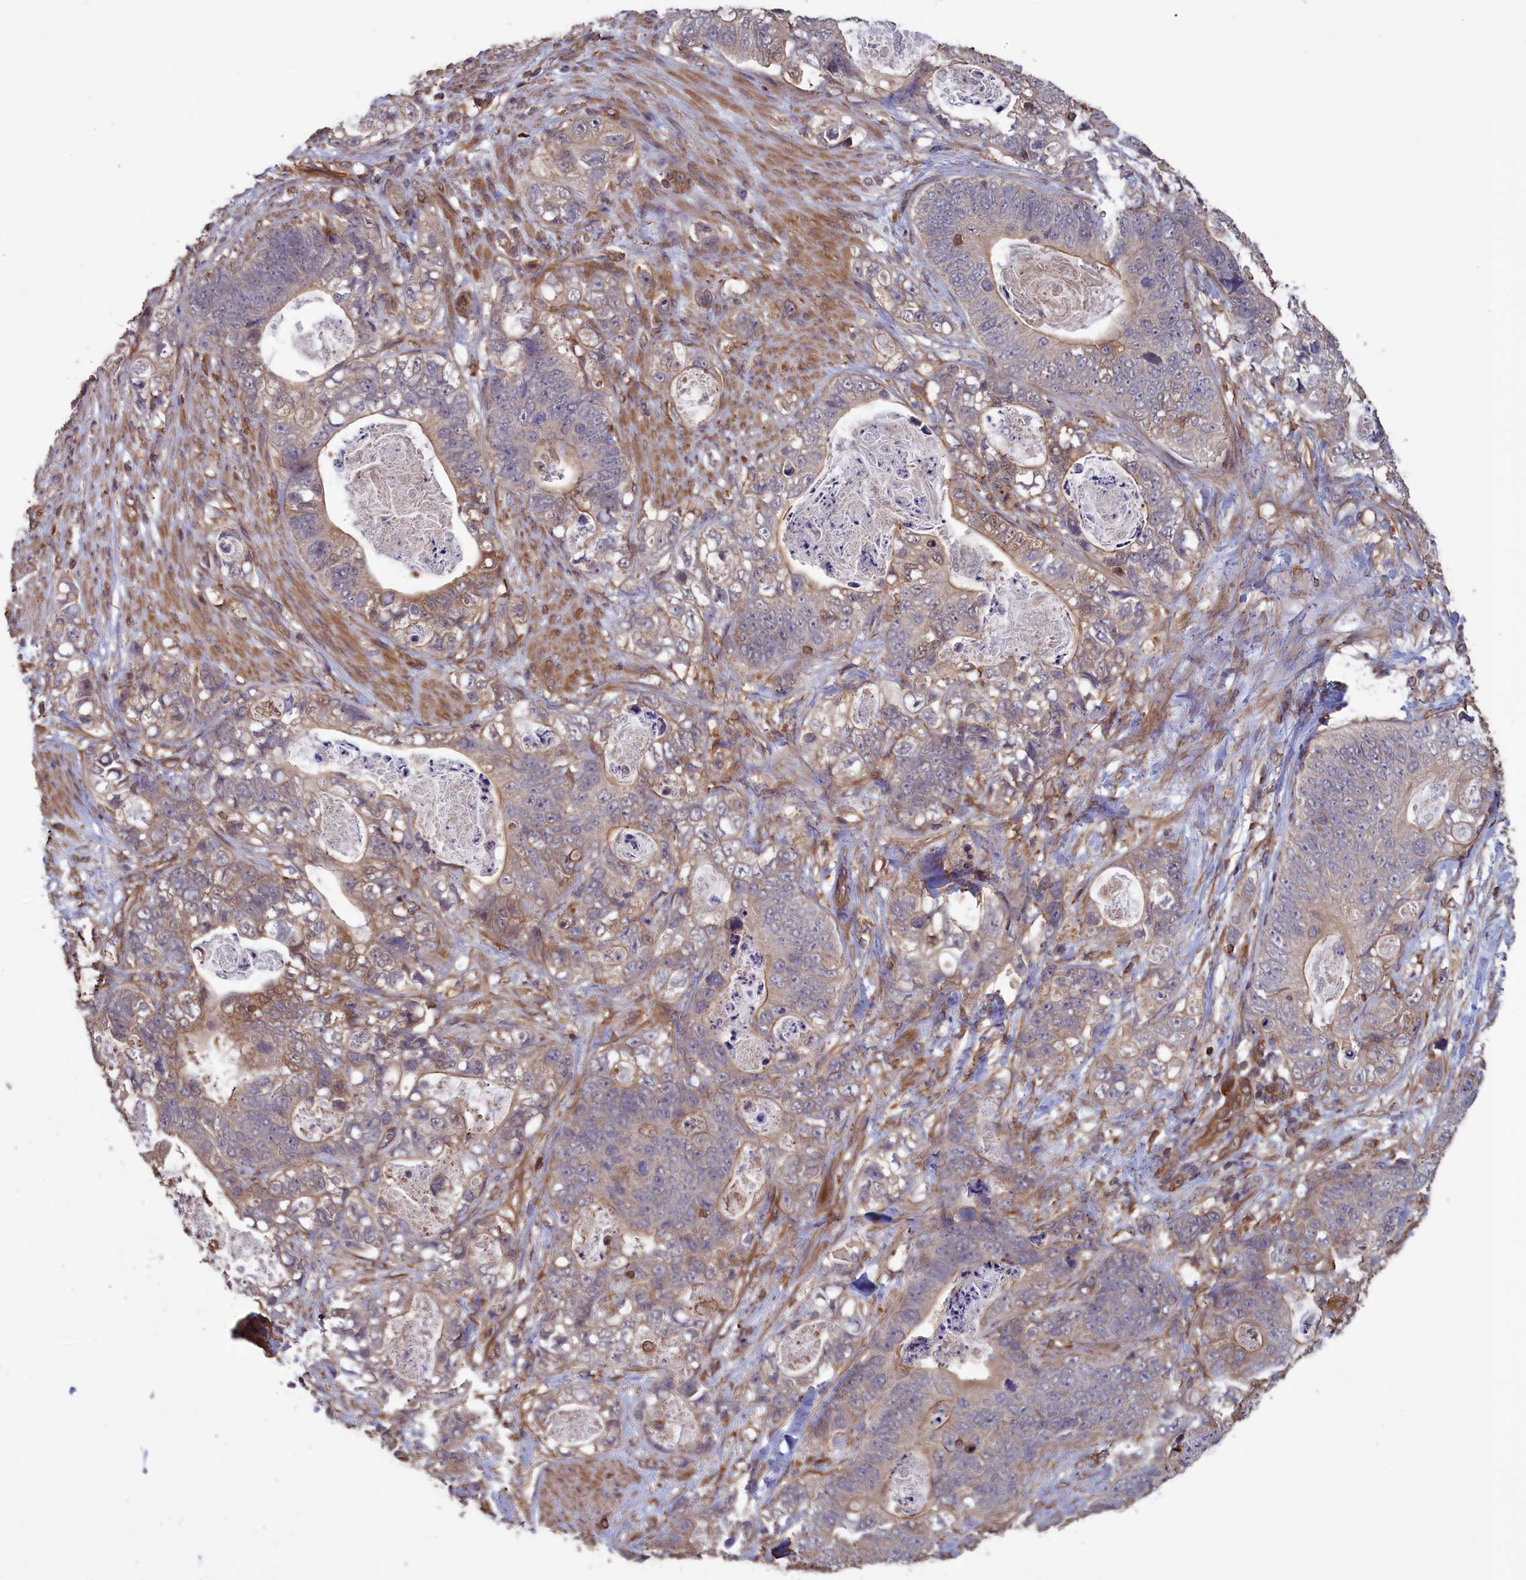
{"staining": {"intensity": "moderate", "quantity": "<25%", "location": "cytoplasmic/membranous"}, "tissue": "stomach cancer", "cell_type": "Tumor cells", "image_type": "cancer", "snomed": [{"axis": "morphology", "description": "Normal tissue, NOS"}, {"axis": "morphology", "description": "Adenocarcinoma, NOS"}, {"axis": "topography", "description": "Stomach"}], "caption": "Immunohistochemistry (IHC) (DAB (3,3'-diaminobenzidine)) staining of adenocarcinoma (stomach) reveals moderate cytoplasmic/membranous protein staining in approximately <25% of tumor cells.", "gene": "DAPK3", "patient": {"sex": "female", "age": 89}}